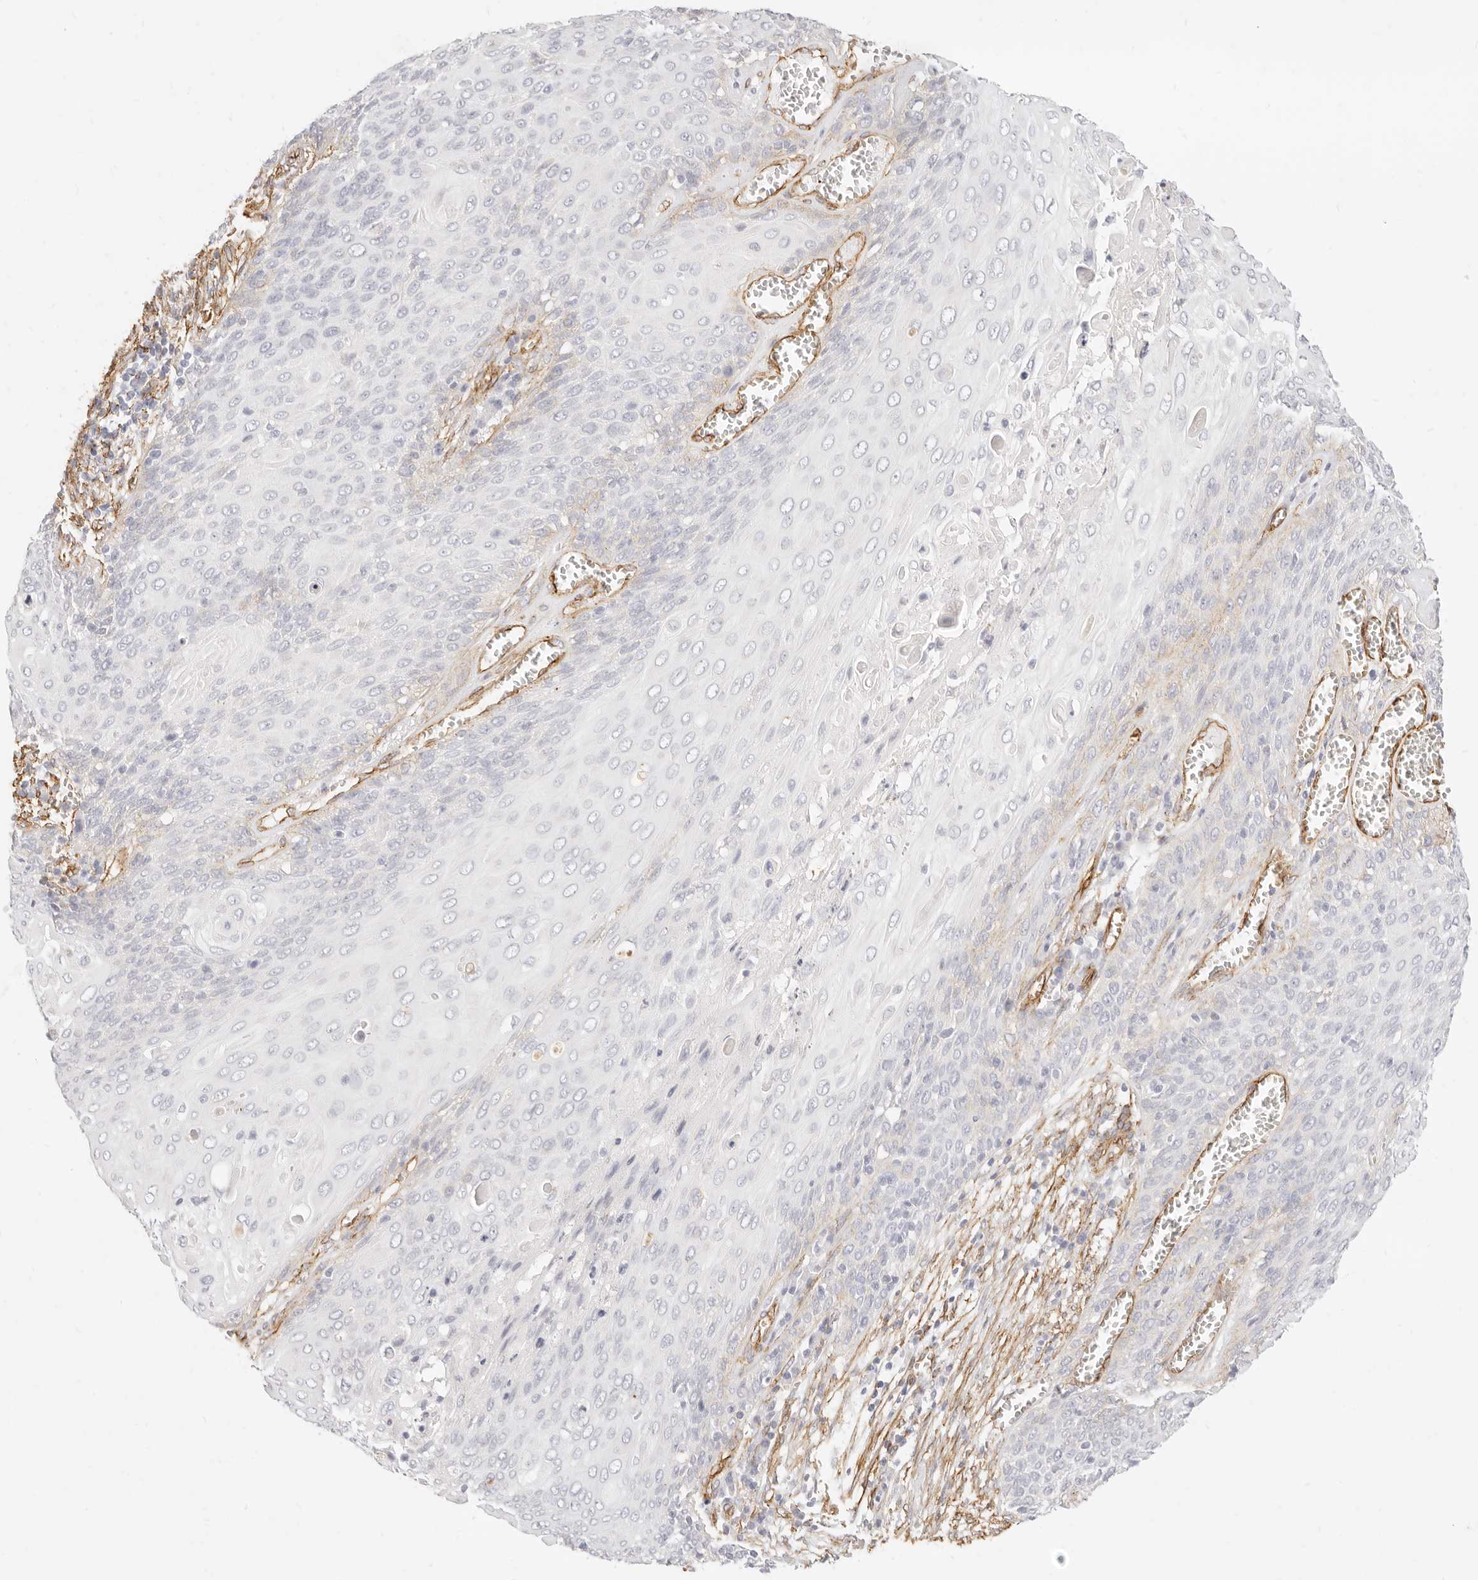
{"staining": {"intensity": "negative", "quantity": "none", "location": "none"}, "tissue": "cervical cancer", "cell_type": "Tumor cells", "image_type": "cancer", "snomed": [{"axis": "morphology", "description": "Squamous cell carcinoma, NOS"}, {"axis": "topography", "description": "Cervix"}], "caption": "Cervical cancer (squamous cell carcinoma) was stained to show a protein in brown. There is no significant expression in tumor cells. (DAB (3,3'-diaminobenzidine) immunohistochemistry with hematoxylin counter stain).", "gene": "NUS1", "patient": {"sex": "female", "age": 39}}